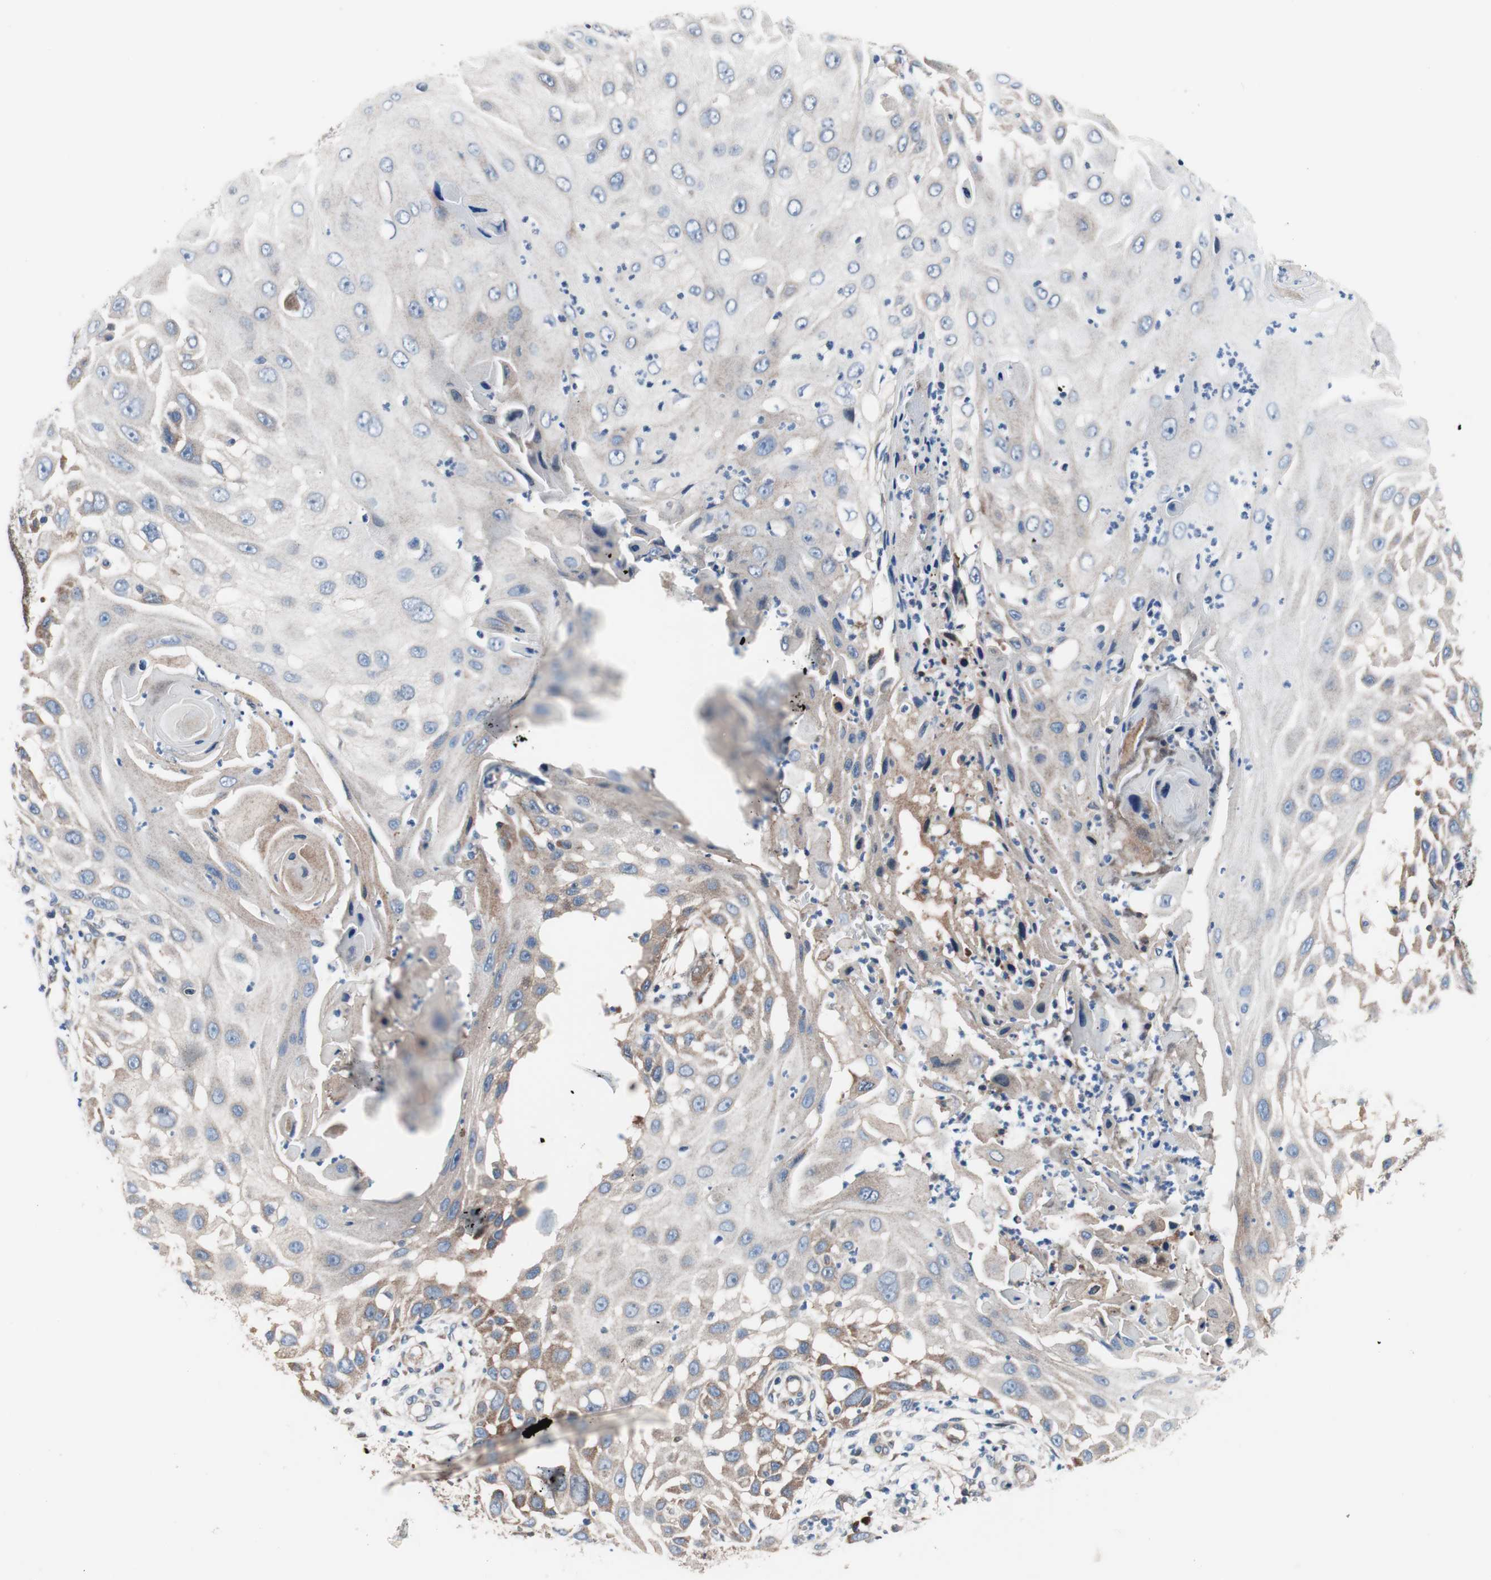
{"staining": {"intensity": "negative", "quantity": "none", "location": "none"}, "tissue": "skin cancer", "cell_type": "Tumor cells", "image_type": "cancer", "snomed": [{"axis": "morphology", "description": "Squamous cell carcinoma, NOS"}, {"axis": "topography", "description": "Skin"}], "caption": "Immunohistochemistry (IHC) of skin squamous cell carcinoma reveals no expression in tumor cells. (Immunohistochemistry (IHC), brightfield microscopy, high magnification).", "gene": "PRDX2", "patient": {"sex": "female", "age": 44}}